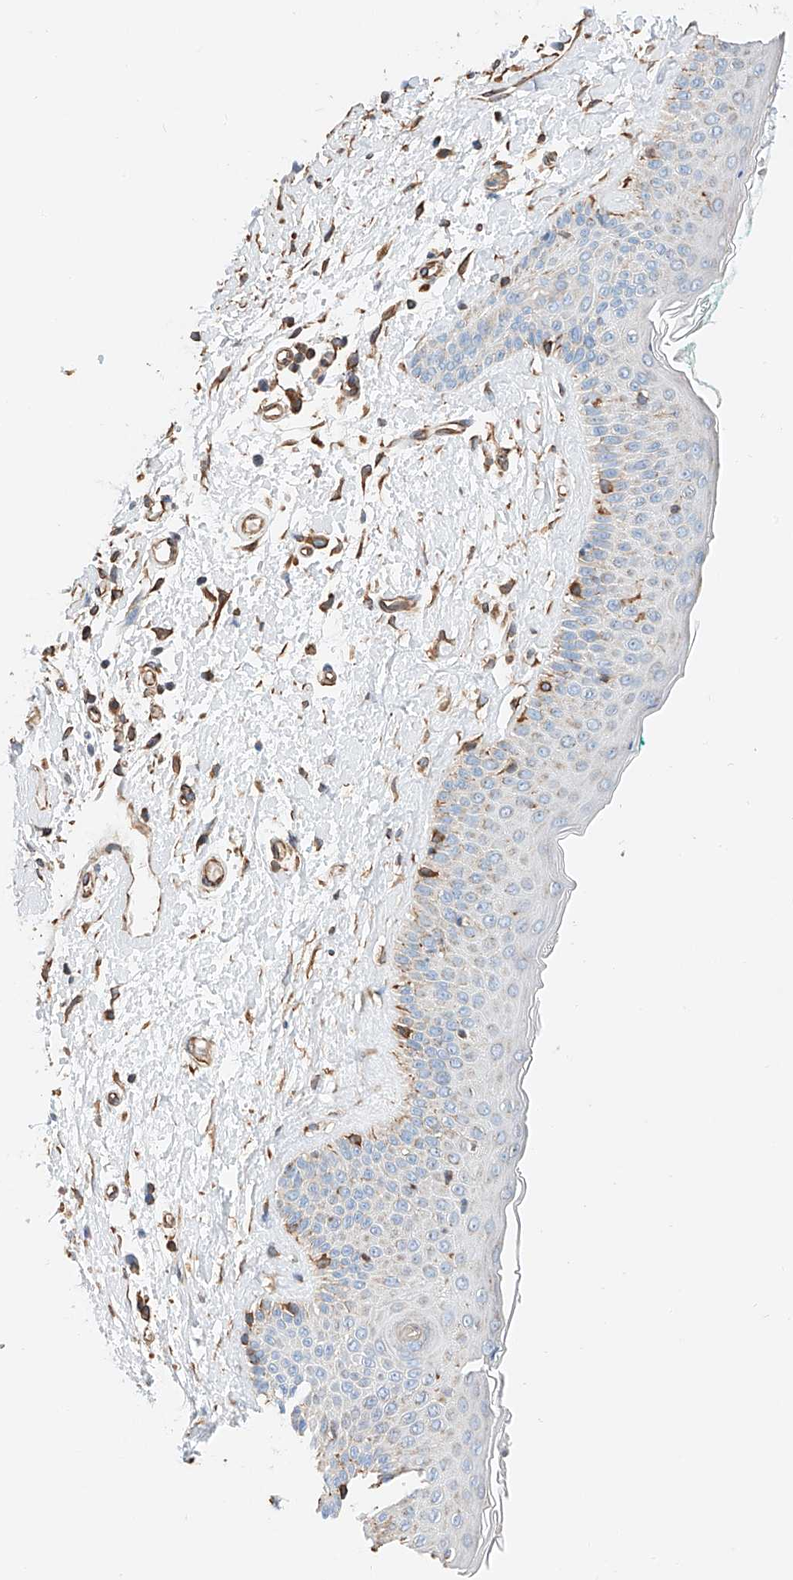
{"staining": {"intensity": "negative", "quantity": "none", "location": "none"}, "tissue": "skin cancer", "cell_type": "Tumor cells", "image_type": "cancer", "snomed": [{"axis": "morphology", "description": "Basal cell carcinoma"}, {"axis": "topography", "description": "Skin"}], "caption": "Skin cancer stained for a protein using immunohistochemistry (IHC) reveals no staining tumor cells.", "gene": "NDUFV3", "patient": {"sex": "female", "age": 84}}